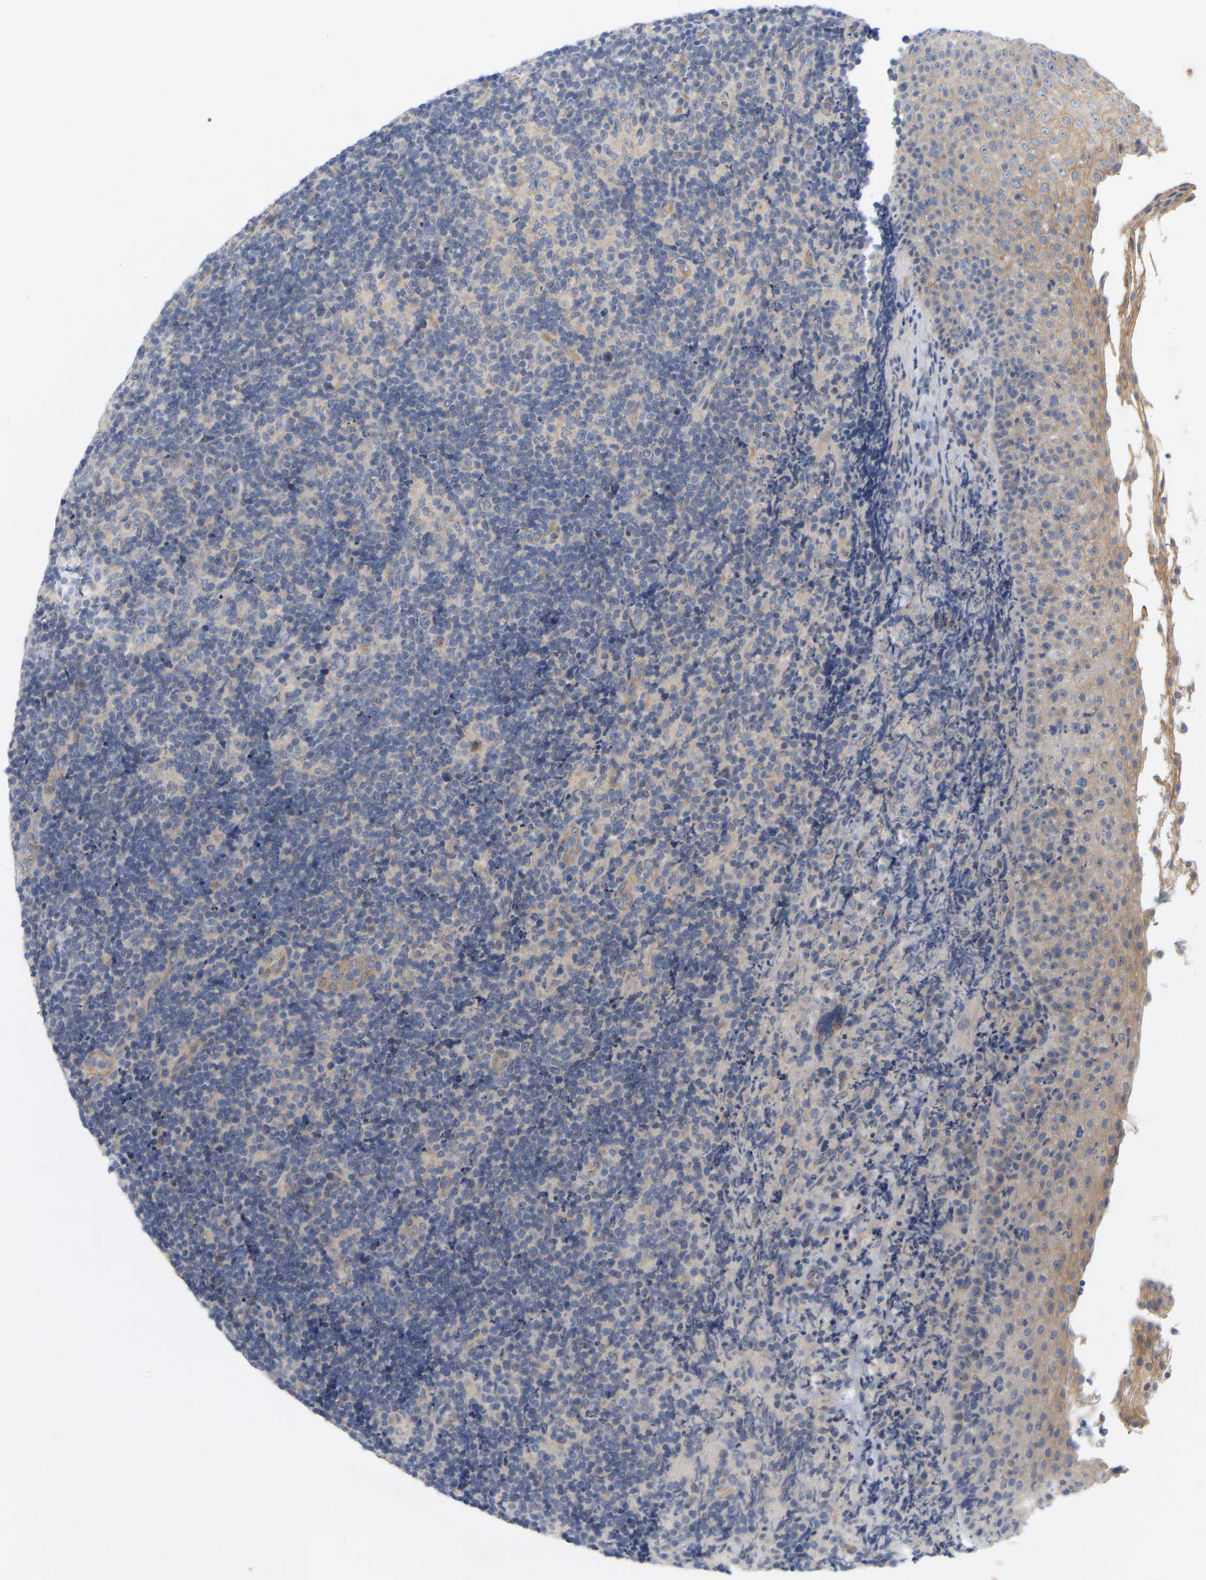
{"staining": {"intensity": "negative", "quantity": "none", "location": "none"}, "tissue": "lymphoma", "cell_type": "Tumor cells", "image_type": "cancer", "snomed": [{"axis": "morphology", "description": "Malignant lymphoma, non-Hodgkin's type, High grade"}, {"axis": "topography", "description": "Tonsil"}], "caption": "A high-resolution photomicrograph shows IHC staining of lymphoma, which demonstrates no significant staining in tumor cells.", "gene": "MINDY4", "patient": {"sex": "female", "age": 36}}